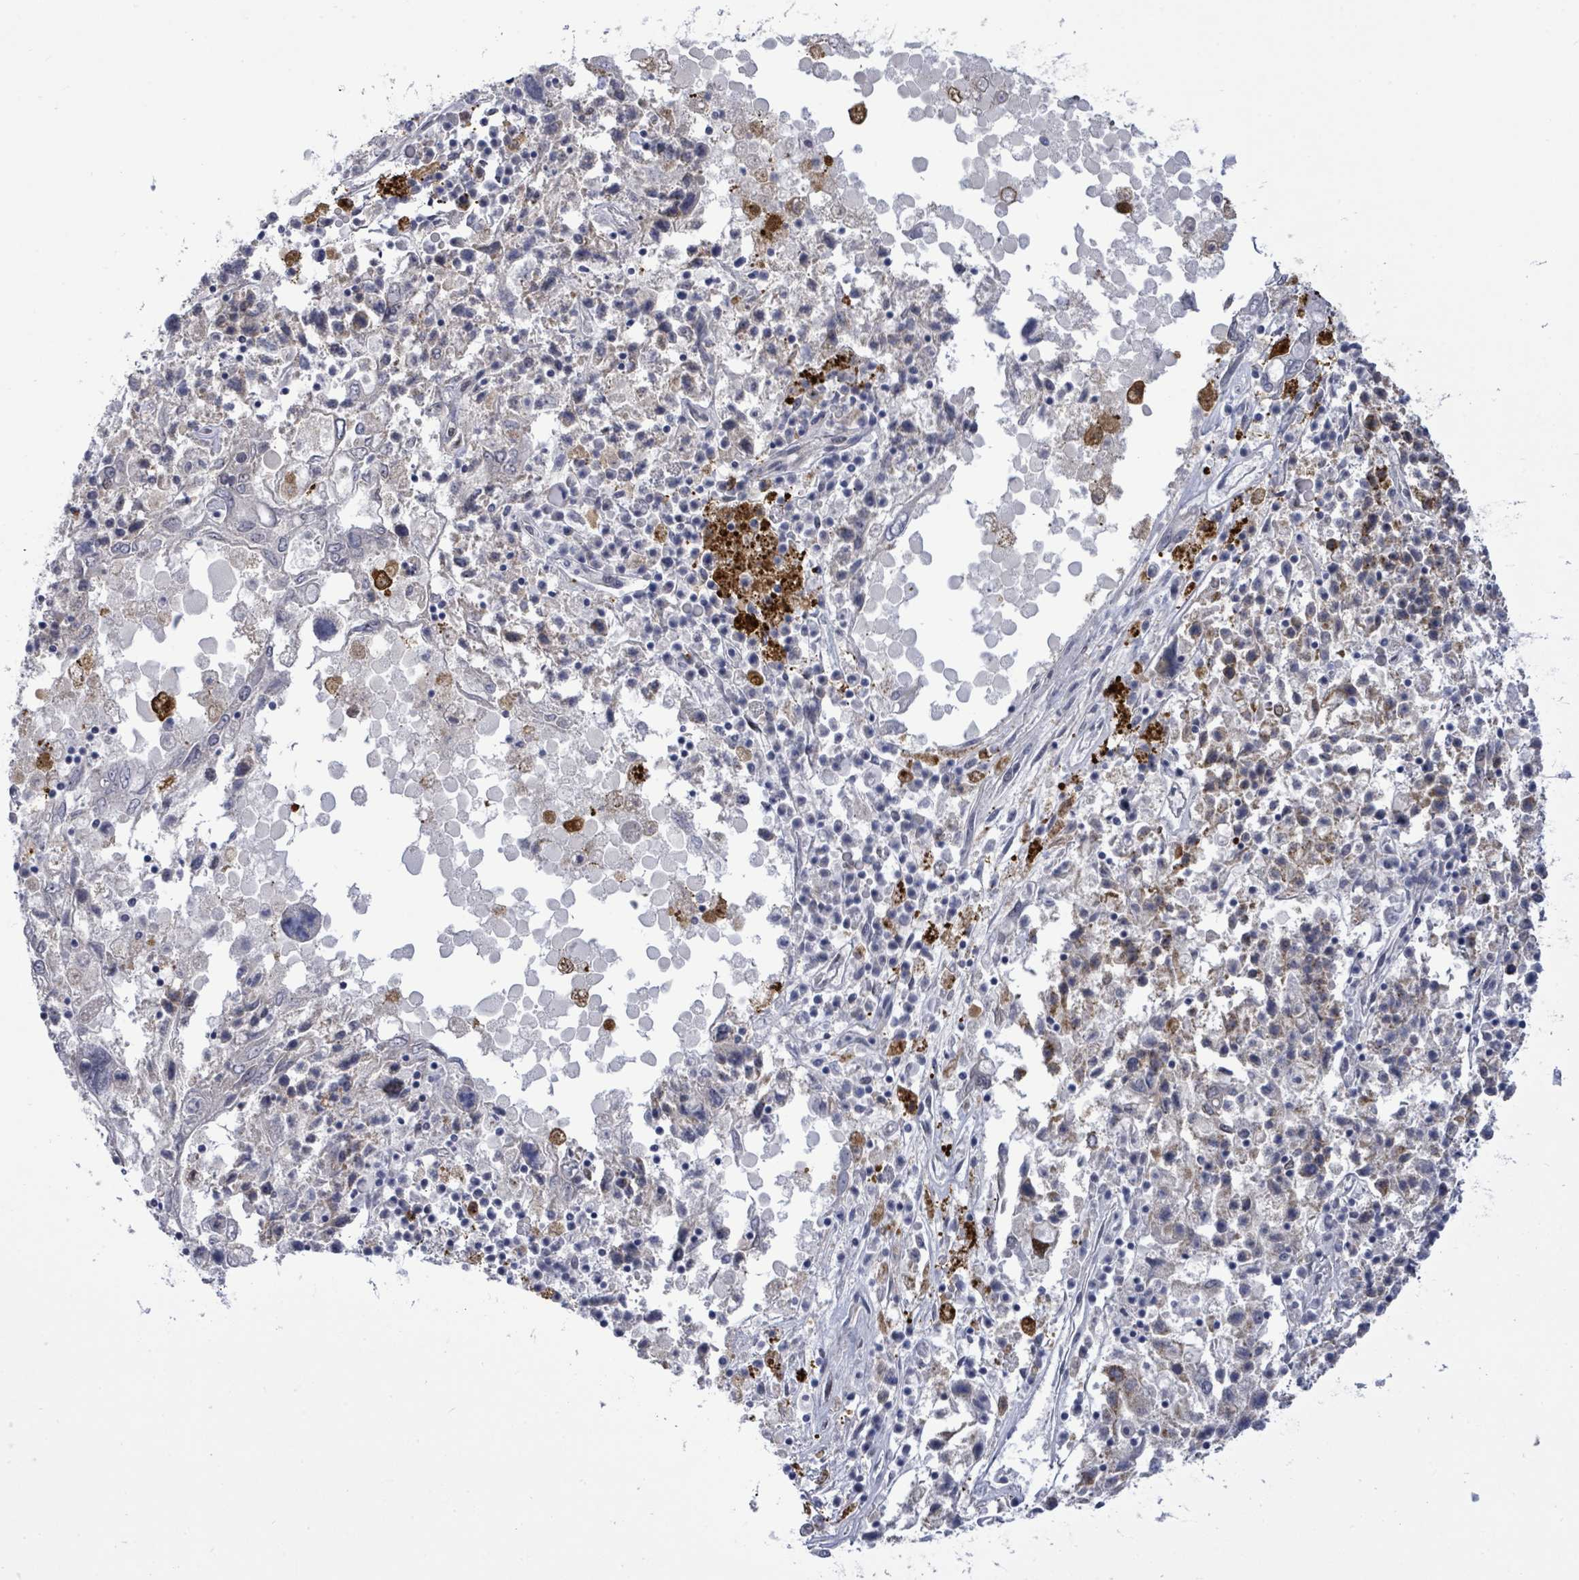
{"staining": {"intensity": "negative", "quantity": "none", "location": "none"}, "tissue": "ovarian cancer", "cell_type": "Tumor cells", "image_type": "cancer", "snomed": [{"axis": "morphology", "description": "Carcinoma, endometroid"}, {"axis": "topography", "description": "Ovary"}], "caption": "This is an immunohistochemistry (IHC) histopathology image of human ovarian cancer (endometroid carcinoma). There is no expression in tumor cells.", "gene": "CT45A5", "patient": {"sex": "female", "age": 62}}